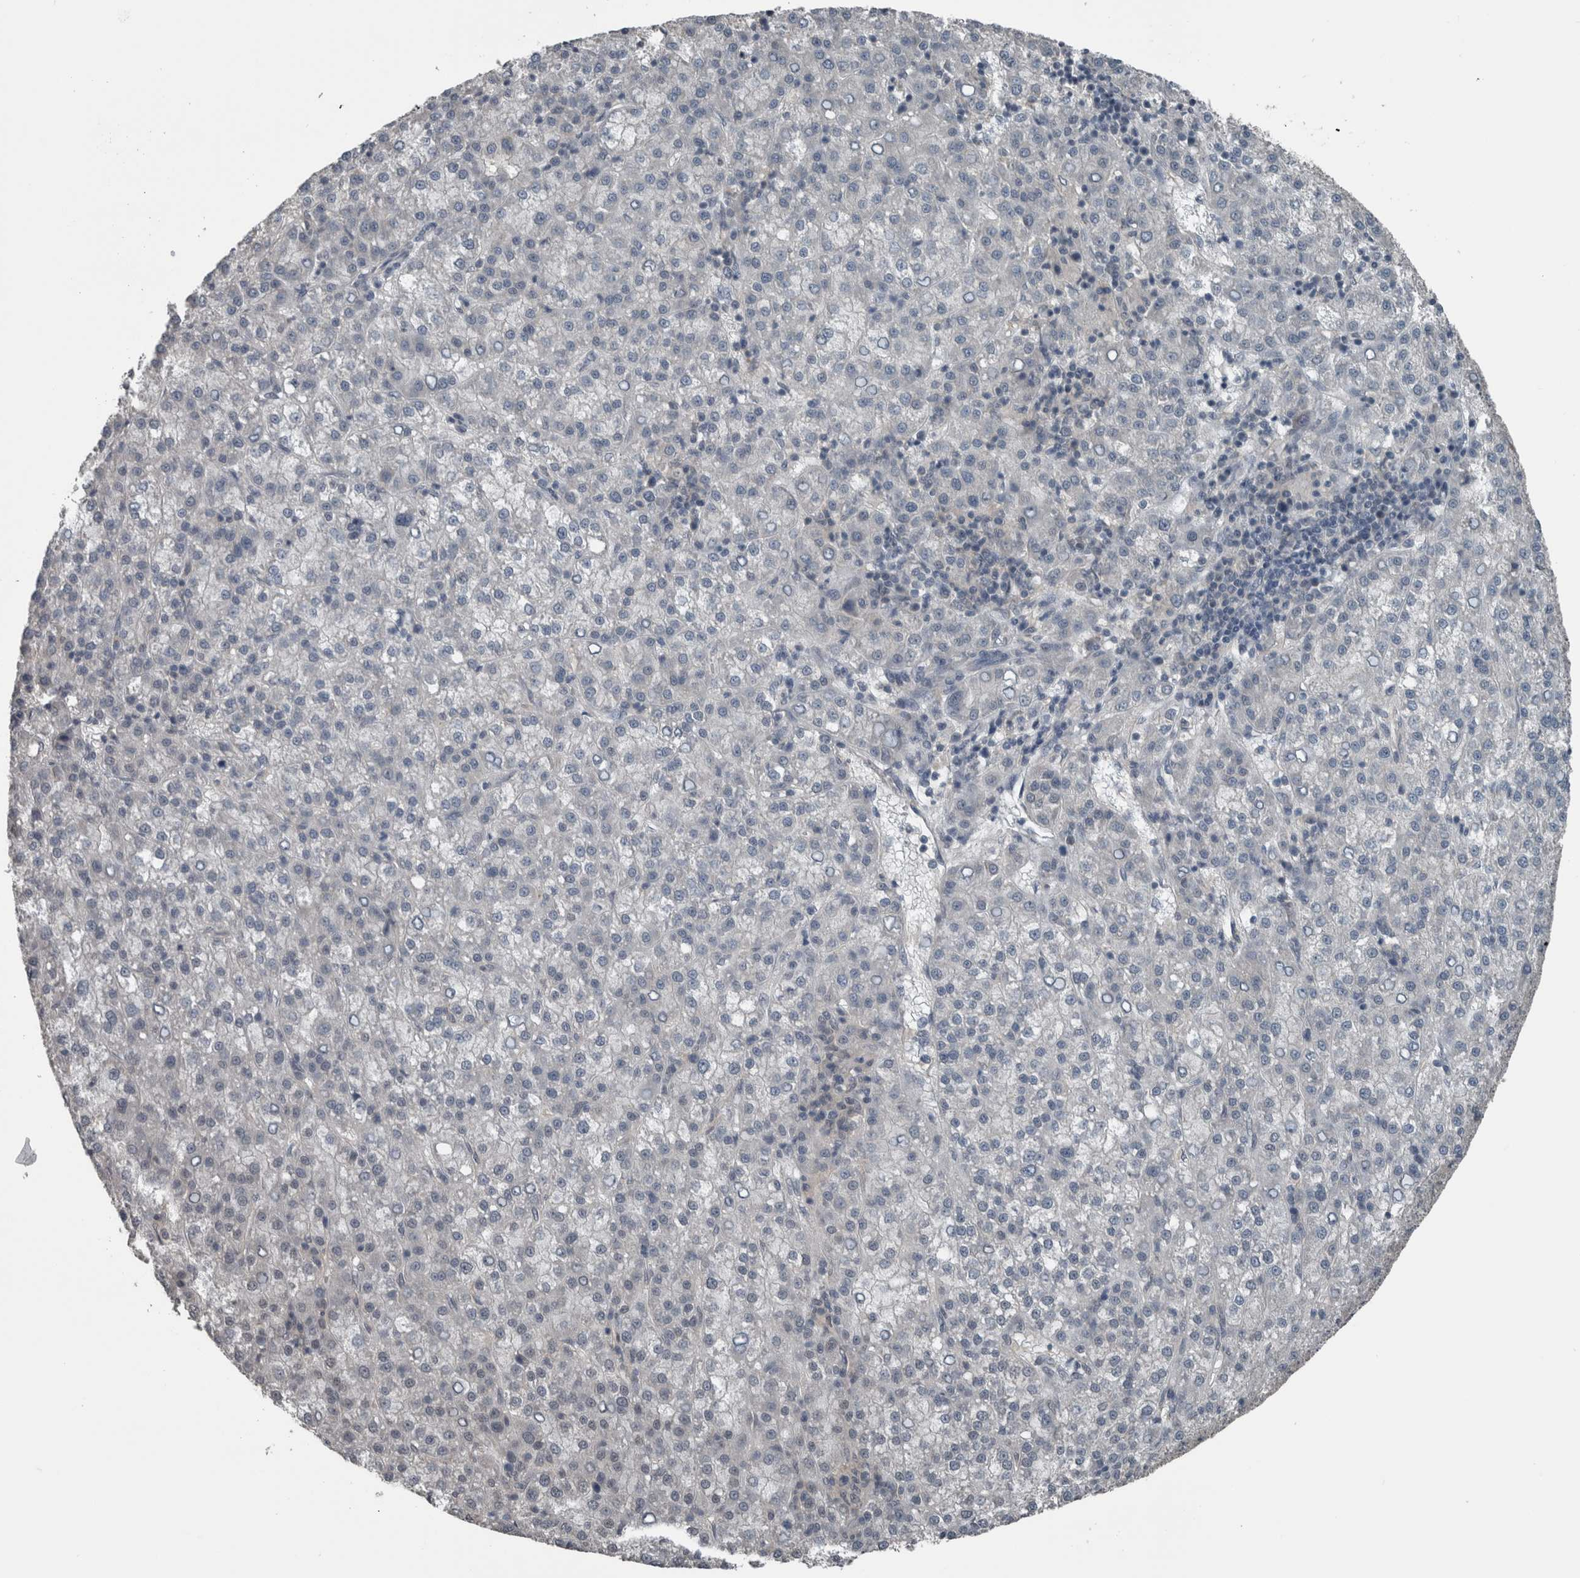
{"staining": {"intensity": "negative", "quantity": "none", "location": "none"}, "tissue": "liver cancer", "cell_type": "Tumor cells", "image_type": "cancer", "snomed": [{"axis": "morphology", "description": "Carcinoma, Hepatocellular, NOS"}, {"axis": "topography", "description": "Liver"}], "caption": "Photomicrograph shows no protein staining in tumor cells of liver cancer (hepatocellular carcinoma) tissue. The staining was performed using DAB (3,3'-diaminobenzidine) to visualize the protein expression in brown, while the nuclei were stained in blue with hematoxylin (Magnification: 20x).", "gene": "ZBTB21", "patient": {"sex": "female", "age": 58}}